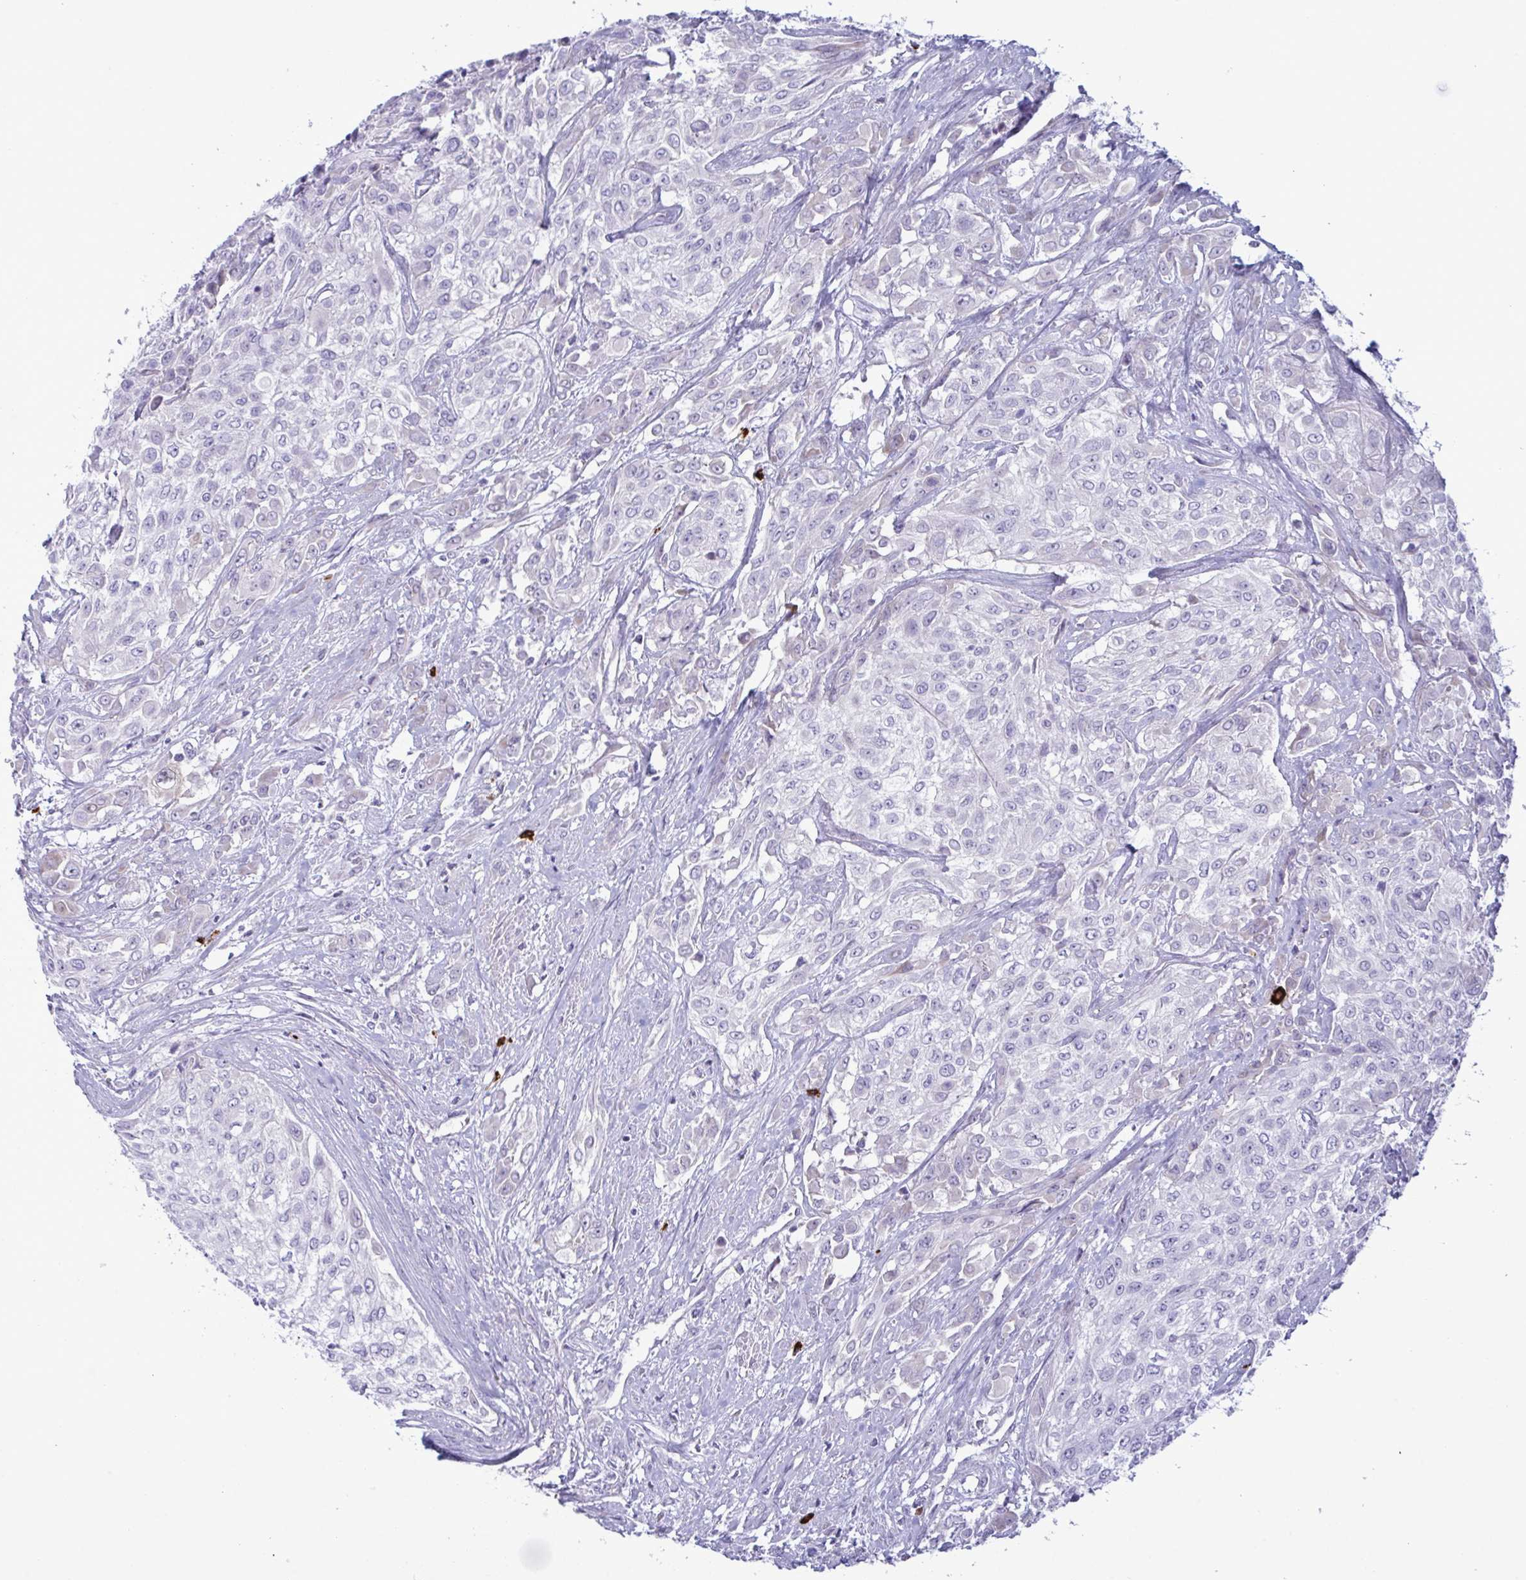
{"staining": {"intensity": "negative", "quantity": "none", "location": "none"}, "tissue": "urothelial cancer", "cell_type": "Tumor cells", "image_type": "cancer", "snomed": [{"axis": "morphology", "description": "Urothelial carcinoma, High grade"}, {"axis": "topography", "description": "Urinary bladder"}], "caption": "Micrograph shows no significant protein expression in tumor cells of urothelial carcinoma (high-grade).", "gene": "ZNF684", "patient": {"sex": "male", "age": 57}}